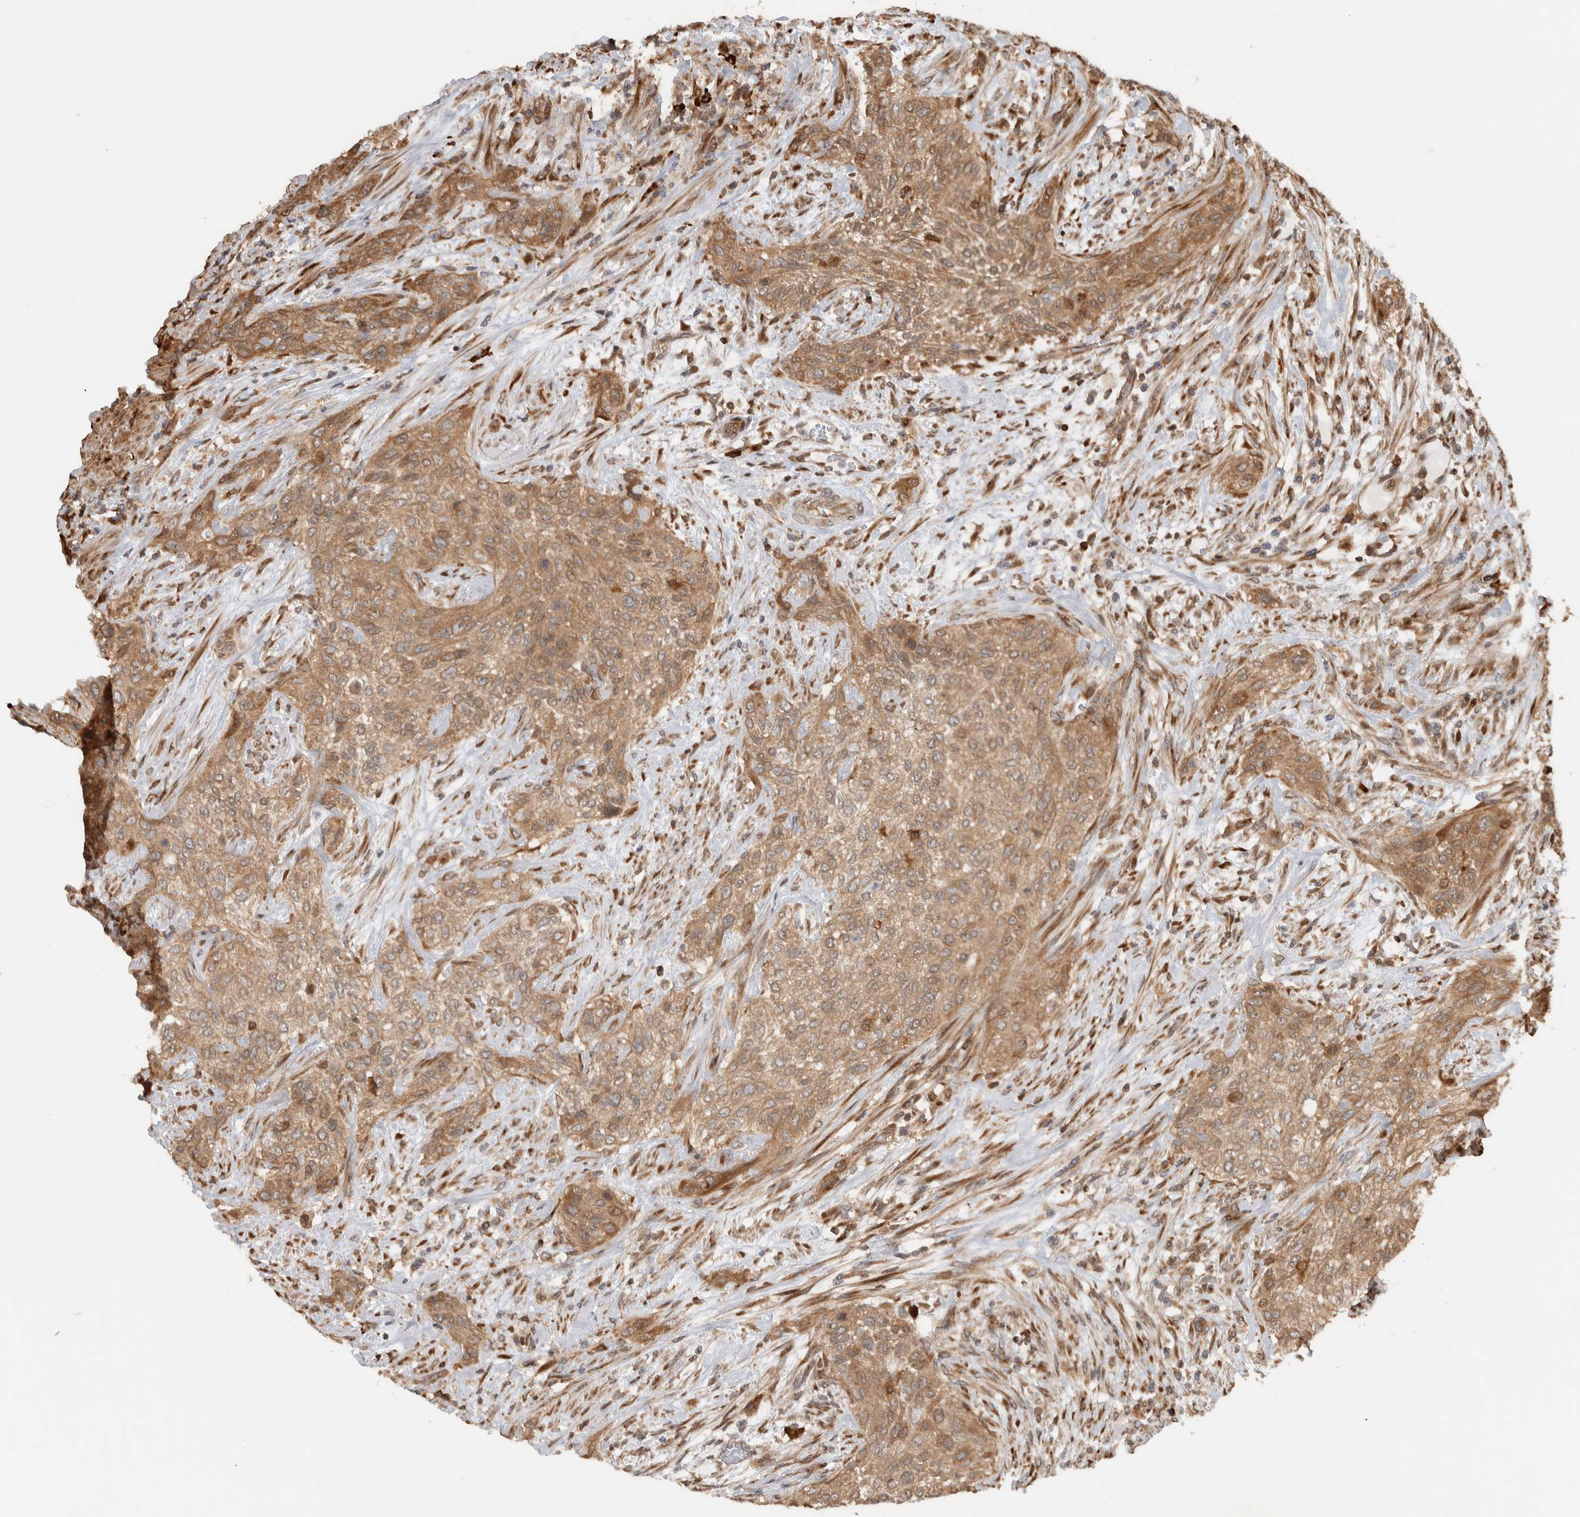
{"staining": {"intensity": "moderate", "quantity": ">75%", "location": "cytoplasmic/membranous"}, "tissue": "urothelial cancer", "cell_type": "Tumor cells", "image_type": "cancer", "snomed": [{"axis": "morphology", "description": "Urothelial carcinoma, Low grade"}, {"axis": "morphology", "description": "Urothelial carcinoma, High grade"}, {"axis": "topography", "description": "Urinary bladder"}], "caption": "IHC image of urothelial cancer stained for a protein (brown), which reveals medium levels of moderate cytoplasmic/membranous staining in about >75% of tumor cells.", "gene": "CNTROB", "patient": {"sex": "male", "age": 35}}